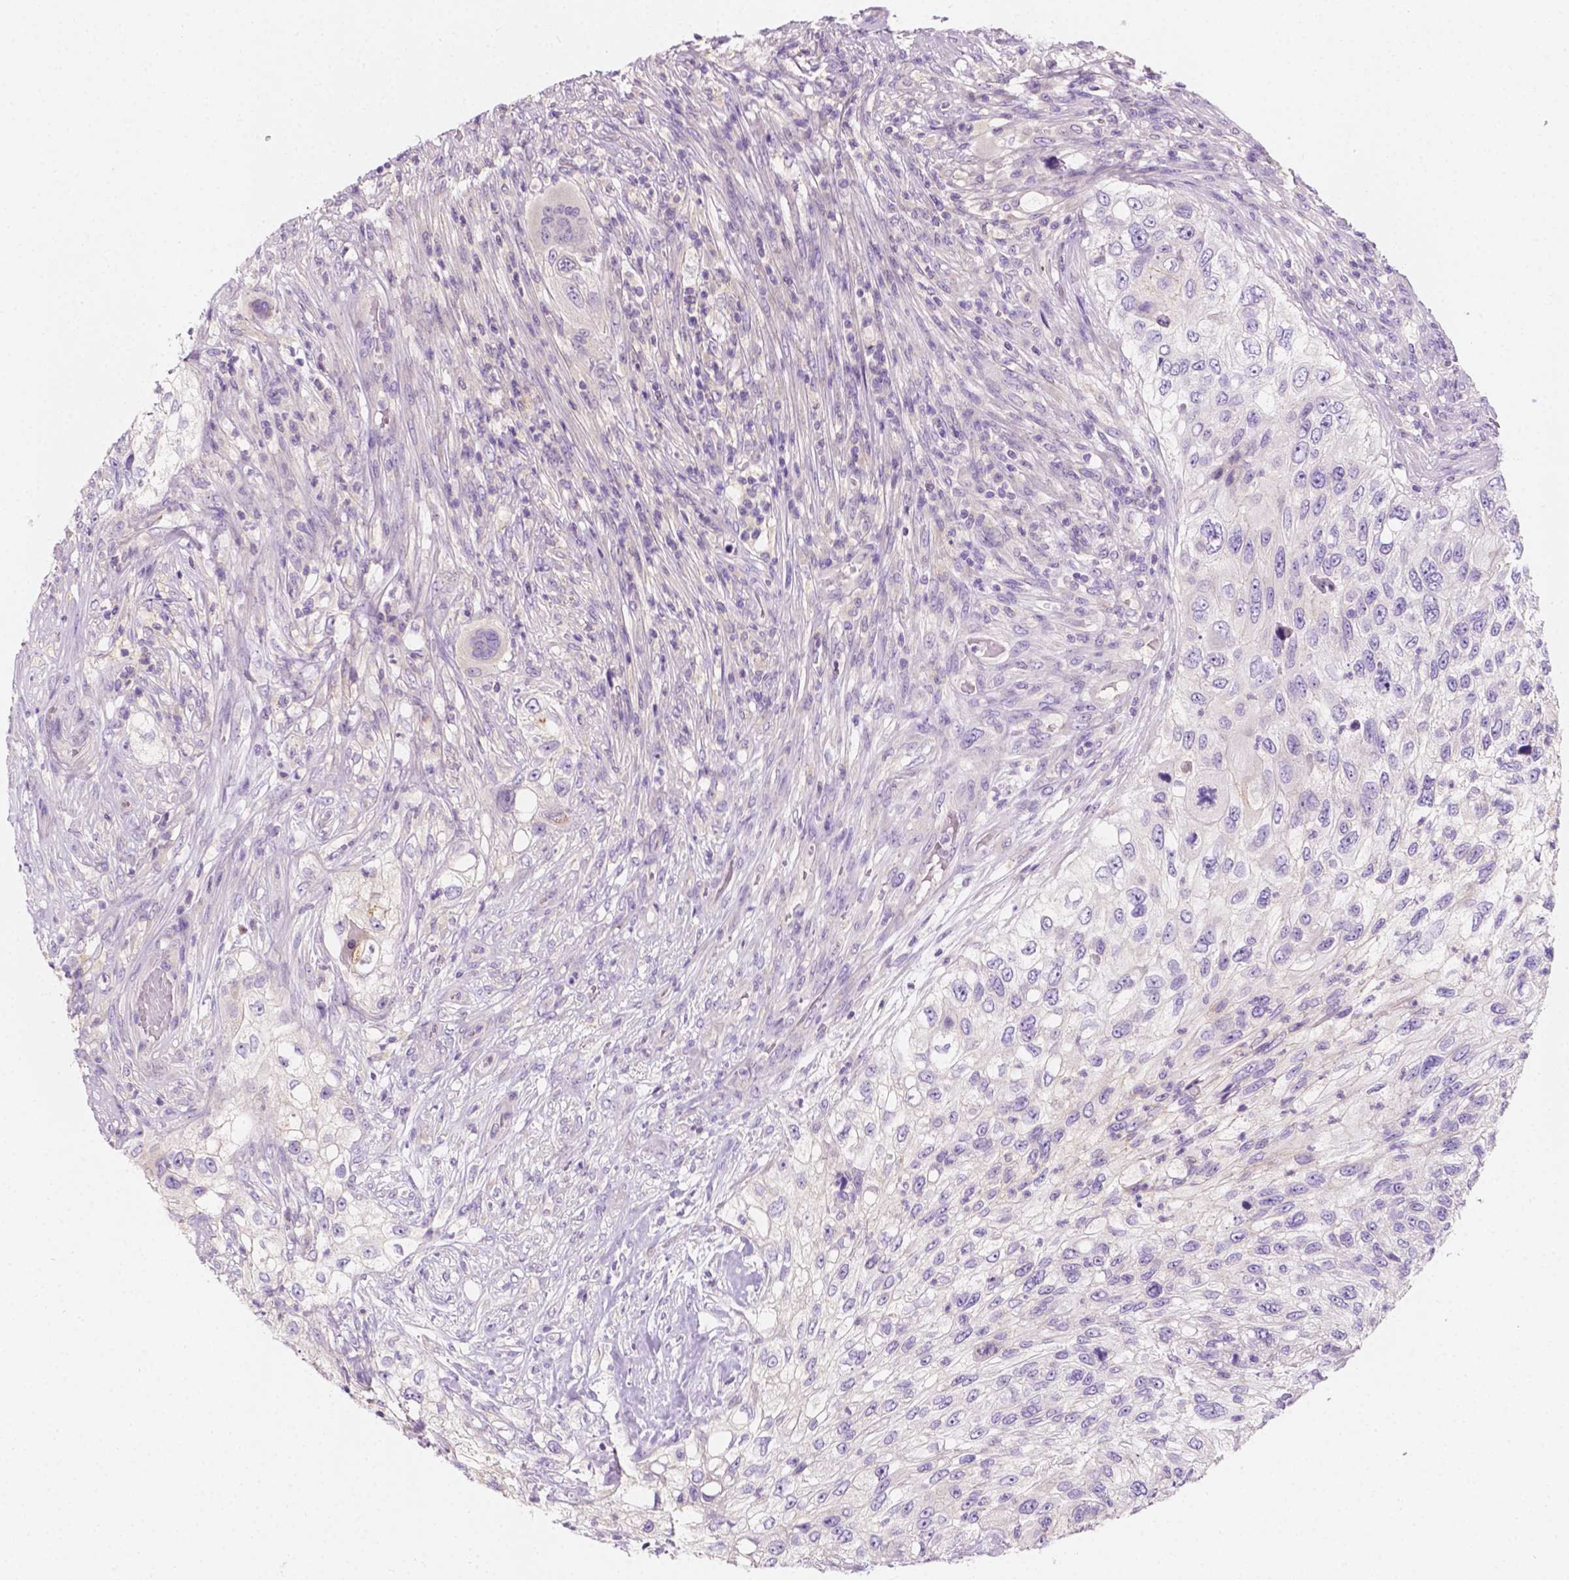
{"staining": {"intensity": "negative", "quantity": "none", "location": "none"}, "tissue": "urothelial cancer", "cell_type": "Tumor cells", "image_type": "cancer", "snomed": [{"axis": "morphology", "description": "Urothelial carcinoma, High grade"}, {"axis": "topography", "description": "Urinary bladder"}], "caption": "Immunohistochemistry (IHC) image of neoplastic tissue: human high-grade urothelial carcinoma stained with DAB exhibits no significant protein positivity in tumor cells.", "gene": "SIRT2", "patient": {"sex": "female", "age": 60}}